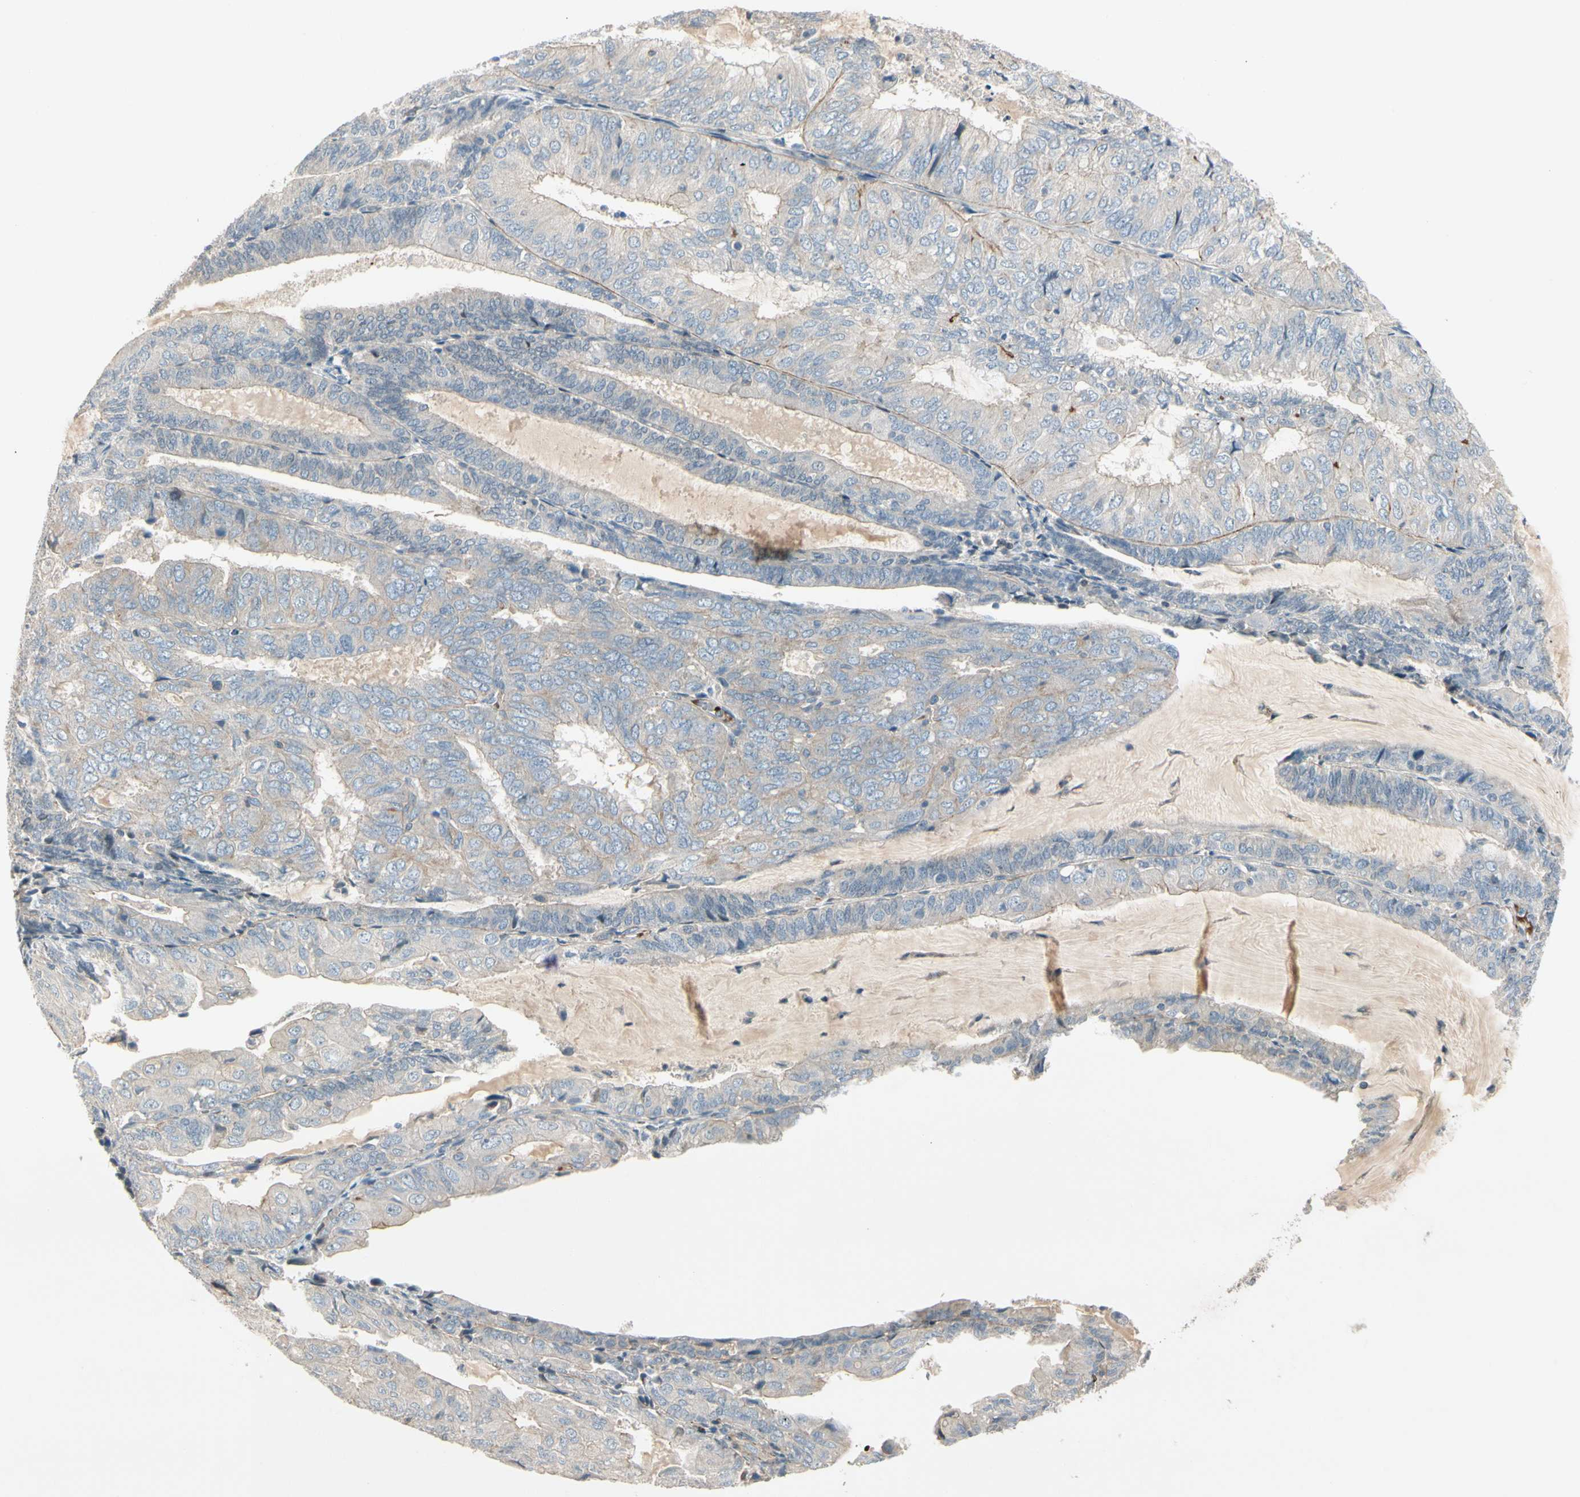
{"staining": {"intensity": "negative", "quantity": "none", "location": "none"}, "tissue": "endometrial cancer", "cell_type": "Tumor cells", "image_type": "cancer", "snomed": [{"axis": "morphology", "description": "Adenocarcinoma, NOS"}, {"axis": "topography", "description": "Endometrium"}], "caption": "Adenocarcinoma (endometrial) was stained to show a protein in brown. There is no significant expression in tumor cells.", "gene": "PPP3CB", "patient": {"sex": "female", "age": 81}}